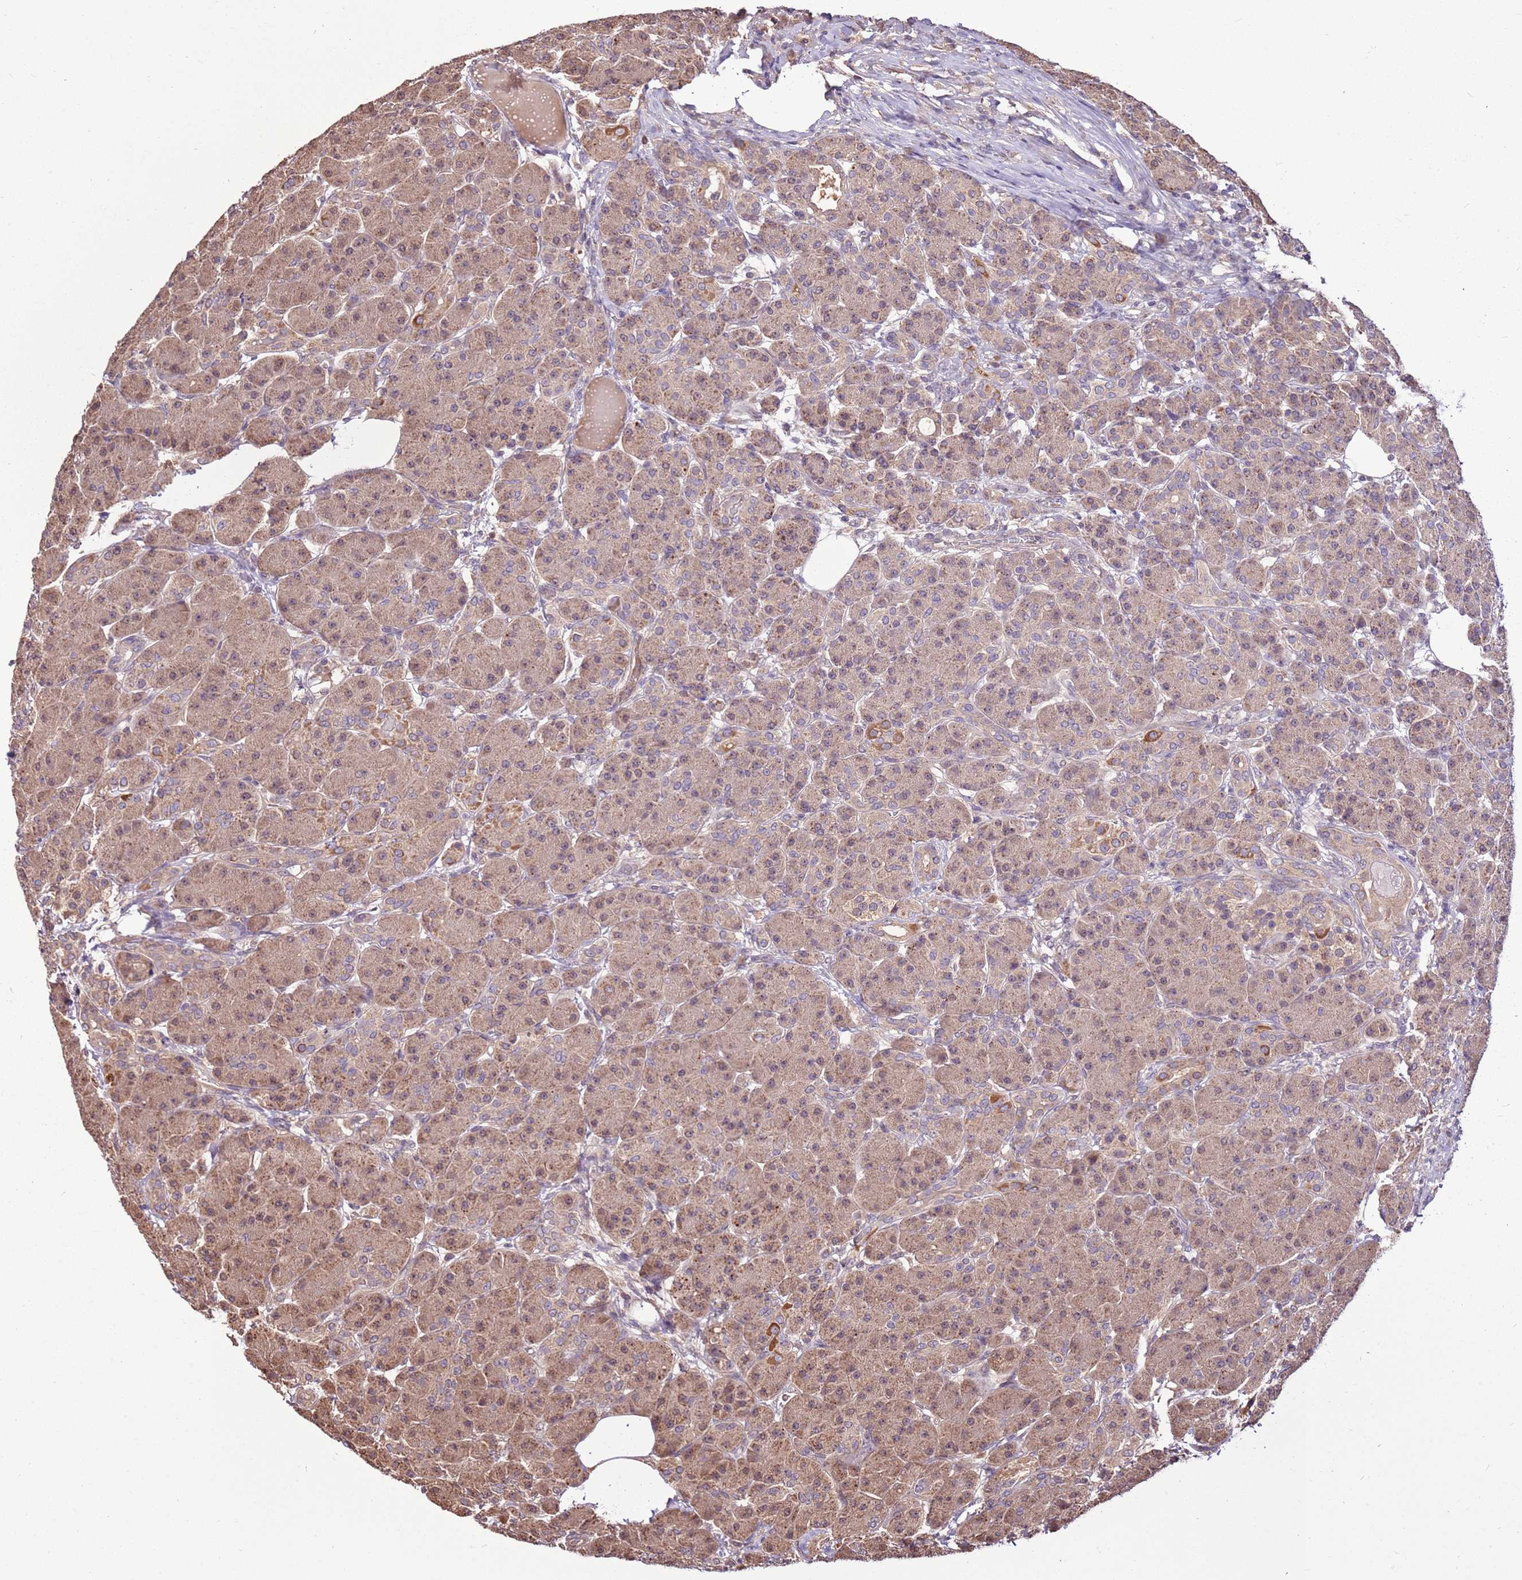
{"staining": {"intensity": "moderate", "quantity": ">75%", "location": "cytoplasmic/membranous"}, "tissue": "pancreas", "cell_type": "Exocrine glandular cells", "image_type": "normal", "snomed": [{"axis": "morphology", "description": "Normal tissue, NOS"}, {"axis": "topography", "description": "Pancreas"}], "caption": "Human pancreas stained with a brown dye exhibits moderate cytoplasmic/membranous positive staining in about >75% of exocrine glandular cells.", "gene": "BBS5", "patient": {"sex": "male", "age": 63}}